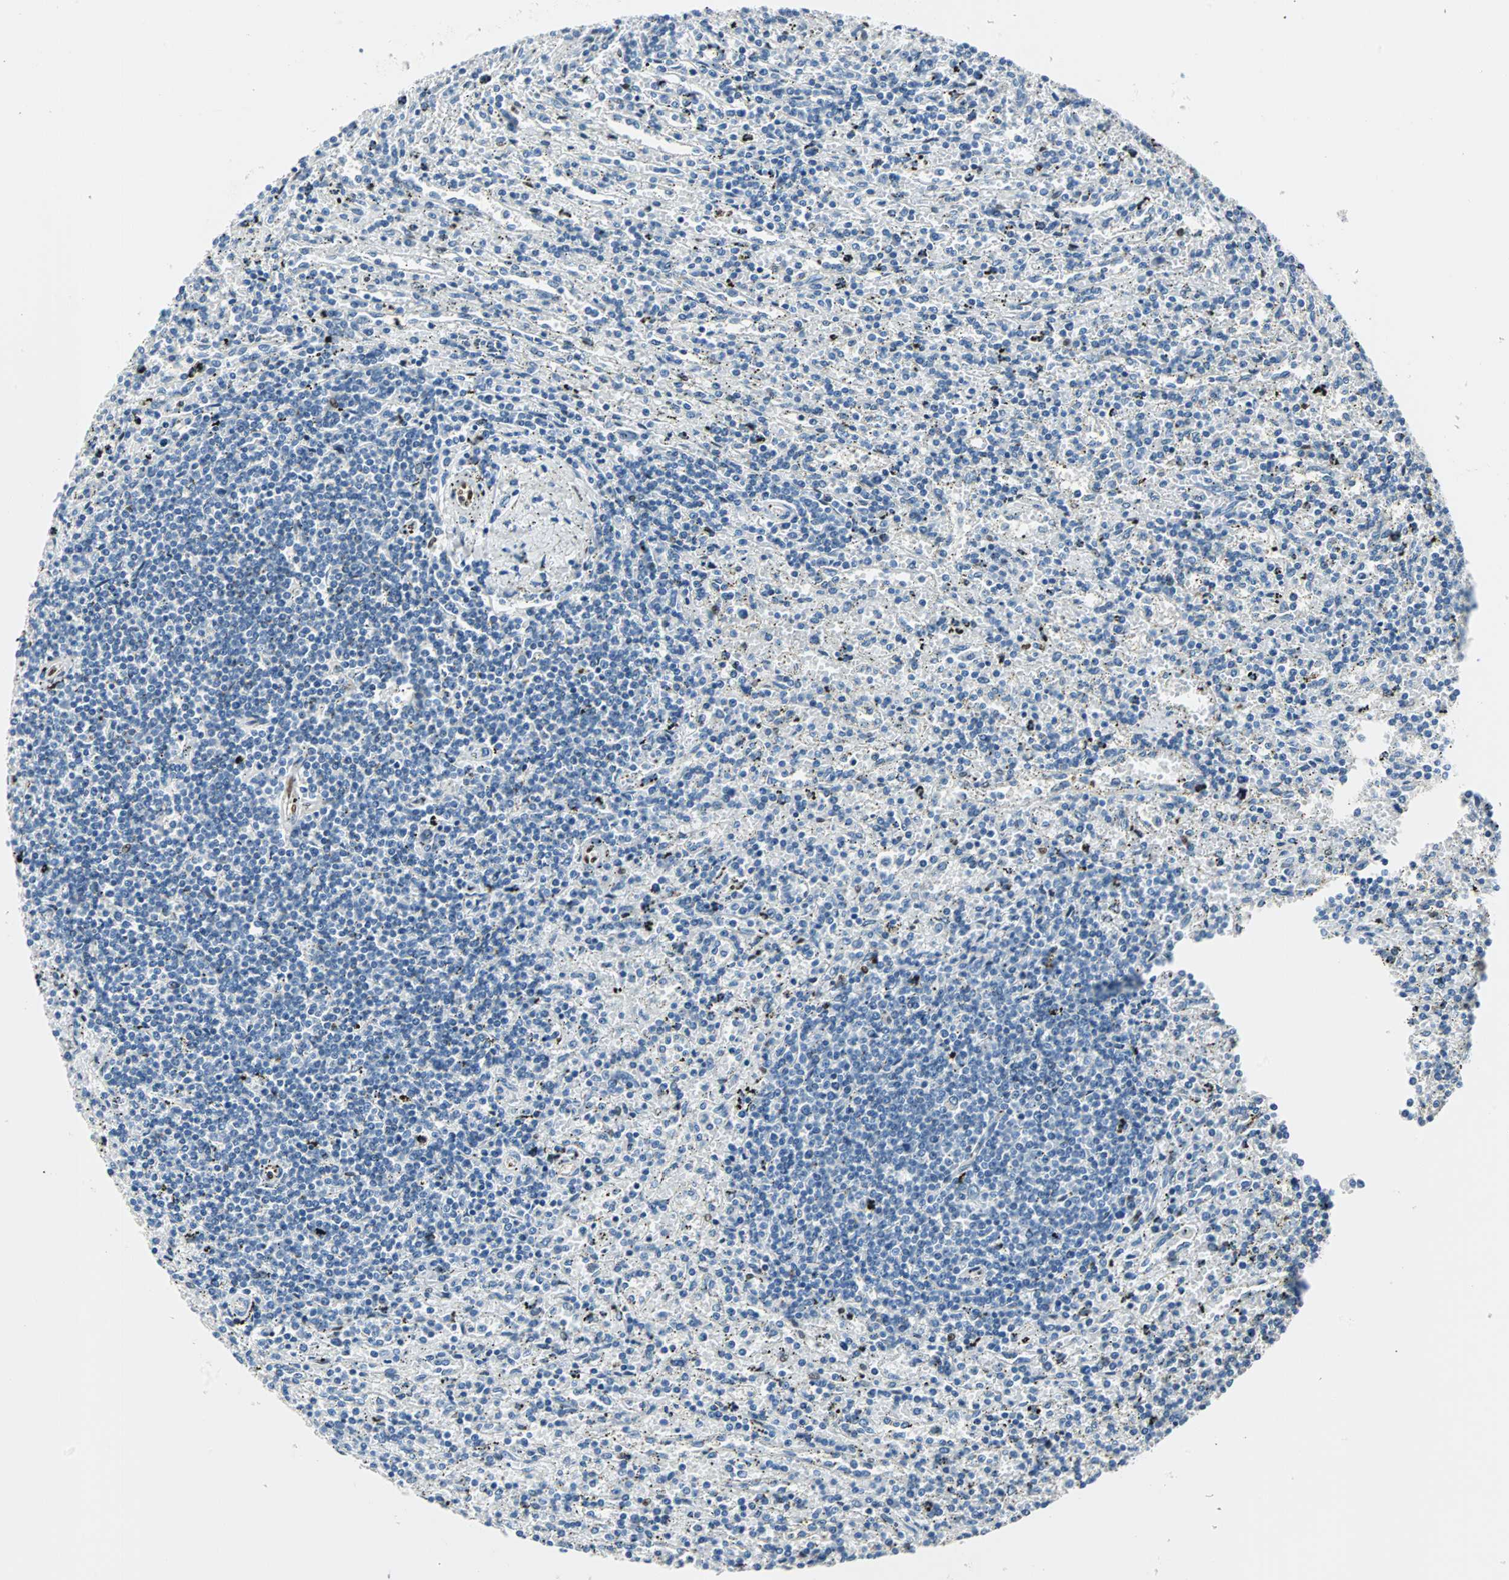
{"staining": {"intensity": "negative", "quantity": "none", "location": "none"}, "tissue": "lymphoma", "cell_type": "Tumor cells", "image_type": "cancer", "snomed": [{"axis": "morphology", "description": "Malignant lymphoma, non-Hodgkin's type, Low grade"}, {"axis": "topography", "description": "Spleen"}], "caption": "Tumor cells show no significant positivity in lymphoma.", "gene": "IL33", "patient": {"sex": "male", "age": 76}}